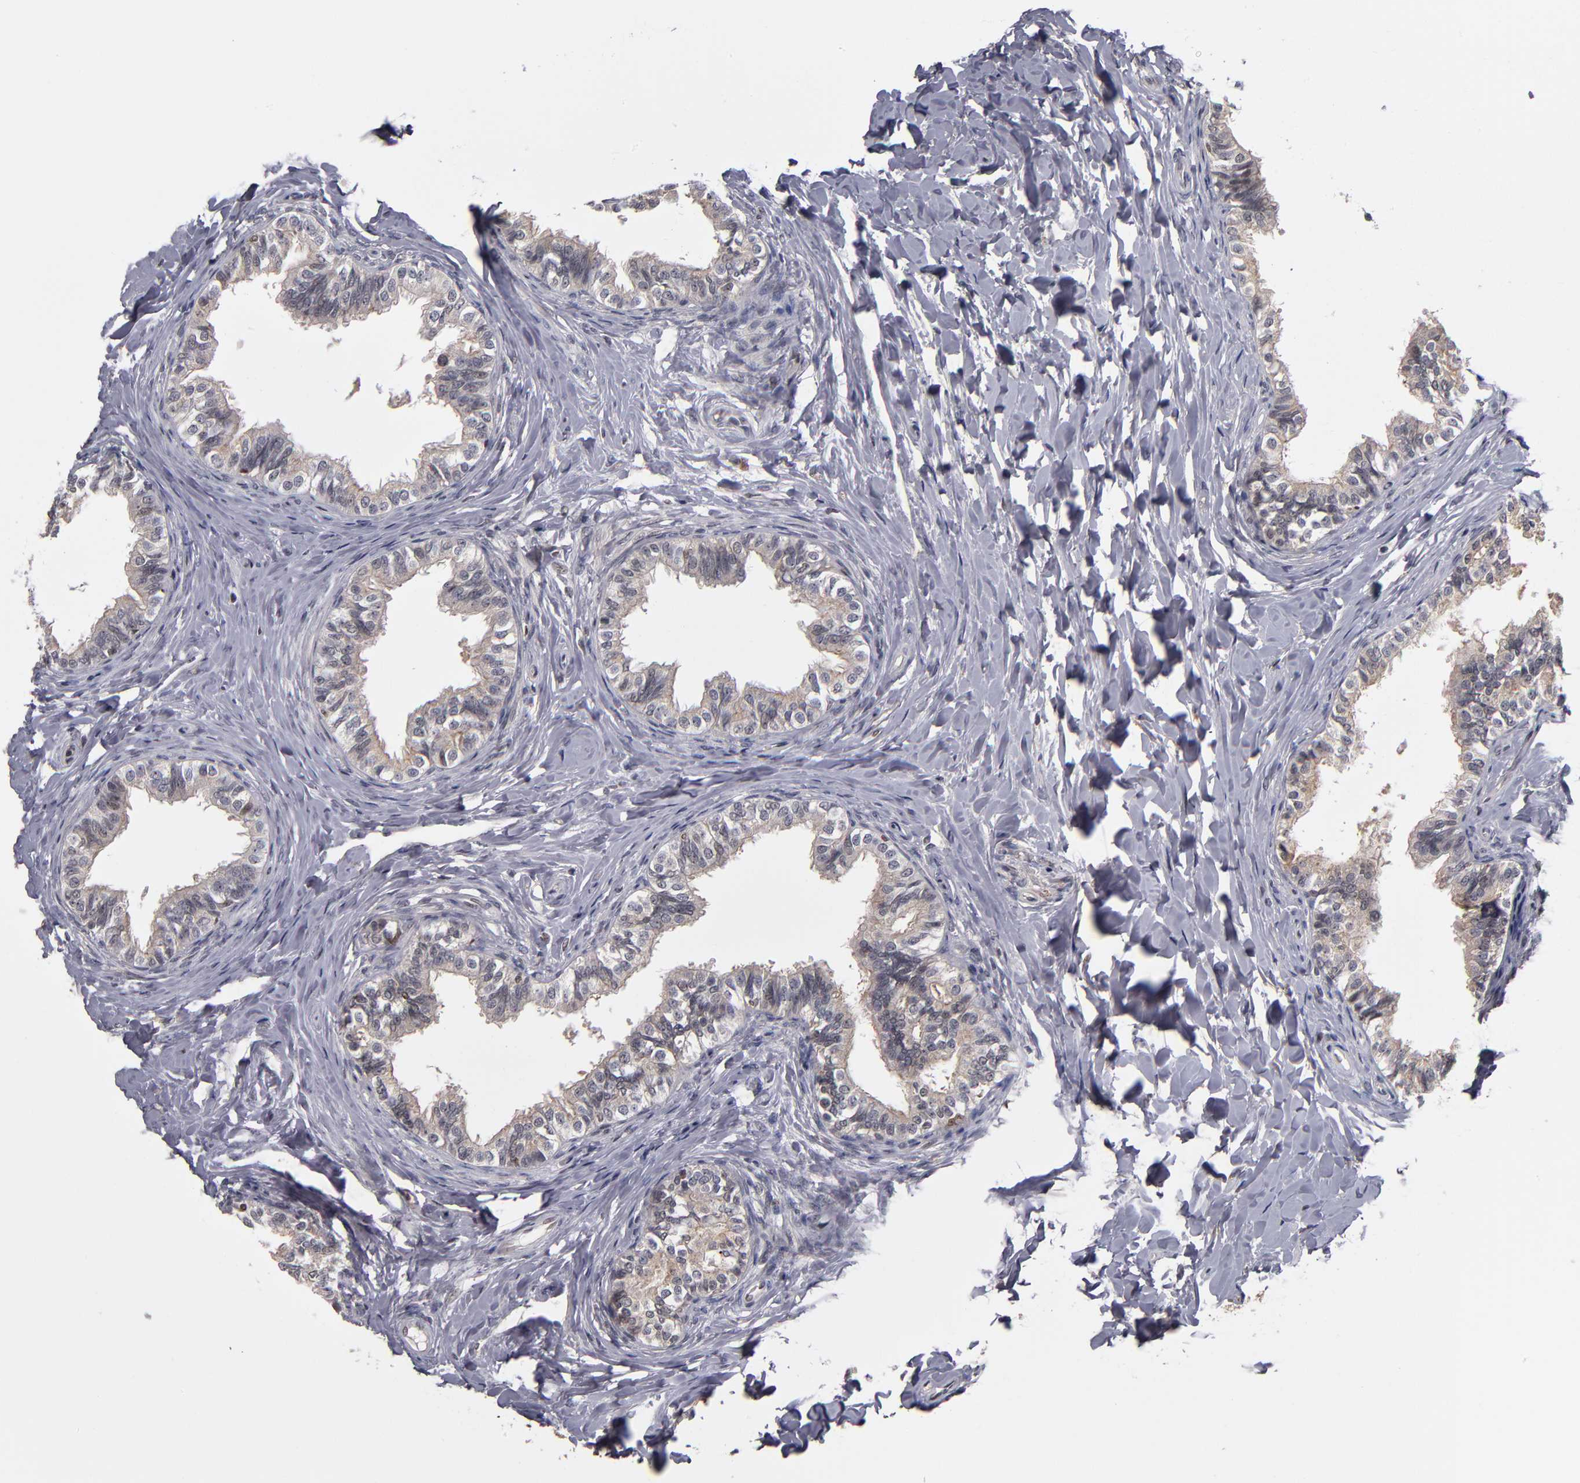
{"staining": {"intensity": "weak", "quantity": "25%-75%", "location": "cytoplasmic/membranous,nuclear"}, "tissue": "epididymis", "cell_type": "Glandular cells", "image_type": "normal", "snomed": [{"axis": "morphology", "description": "Normal tissue, NOS"}, {"axis": "topography", "description": "Soft tissue"}, {"axis": "topography", "description": "Epididymis"}], "caption": "A brown stain shows weak cytoplasmic/membranous,nuclear positivity of a protein in glandular cells of normal epididymis.", "gene": "KDM6A", "patient": {"sex": "male", "age": 26}}